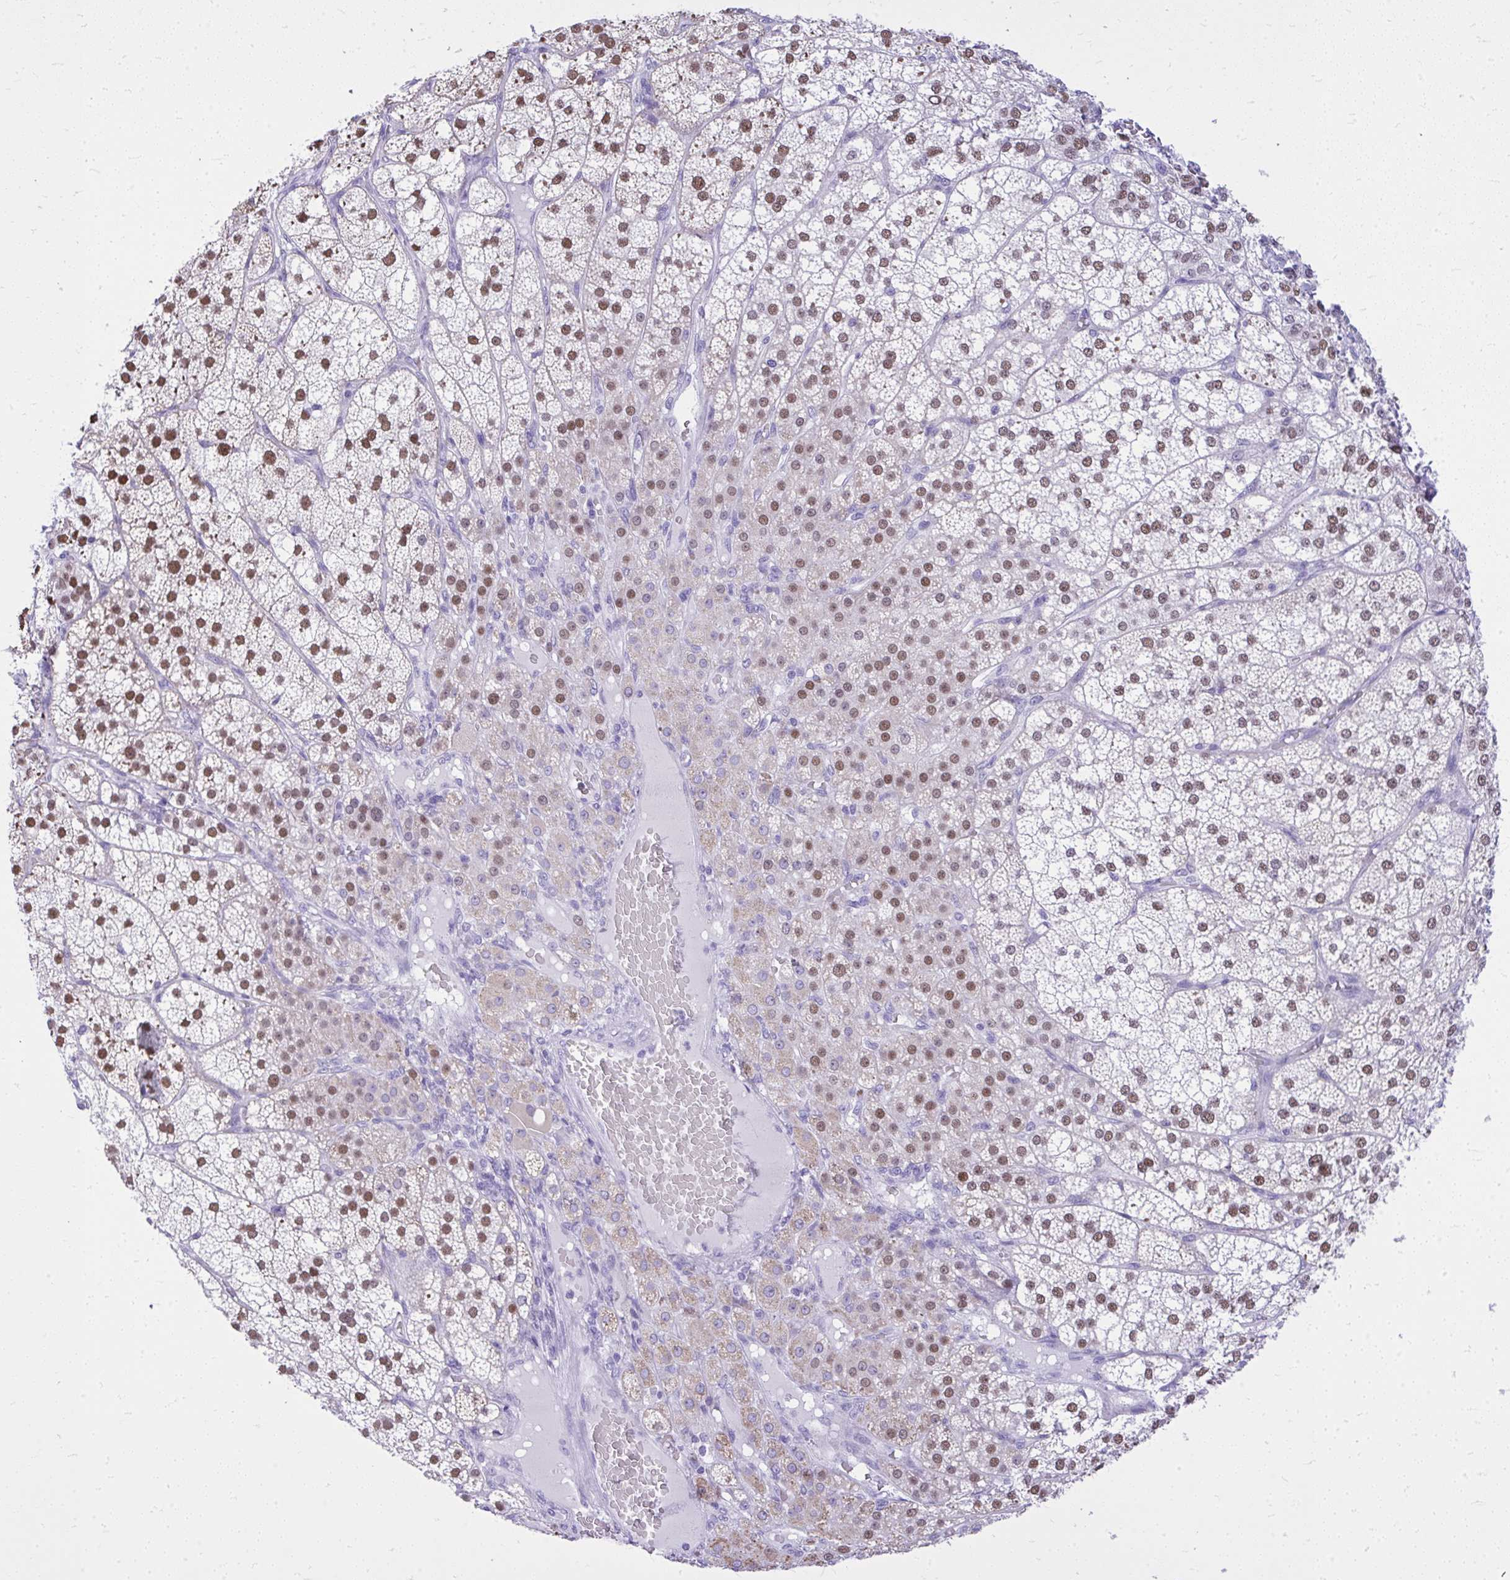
{"staining": {"intensity": "strong", "quantity": "25%-75%", "location": "nuclear"}, "tissue": "adrenal gland", "cell_type": "Glandular cells", "image_type": "normal", "snomed": [{"axis": "morphology", "description": "Normal tissue, NOS"}, {"axis": "topography", "description": "Adrenal gland"}], "caption": "An immunohistochemistry micrograph of unremarkable tissue is shown. Protein staining in brown shows strong nuclear positivity in adrenal gland within glandular cells. Using DAB (3,3'-diaminobenzidine) (brown) and hematoxylin (blue) stains, captured at high magnification using brightfield microscopy.", "gene": "RALYL", "patient": {"sex": "female", "age": 60}}